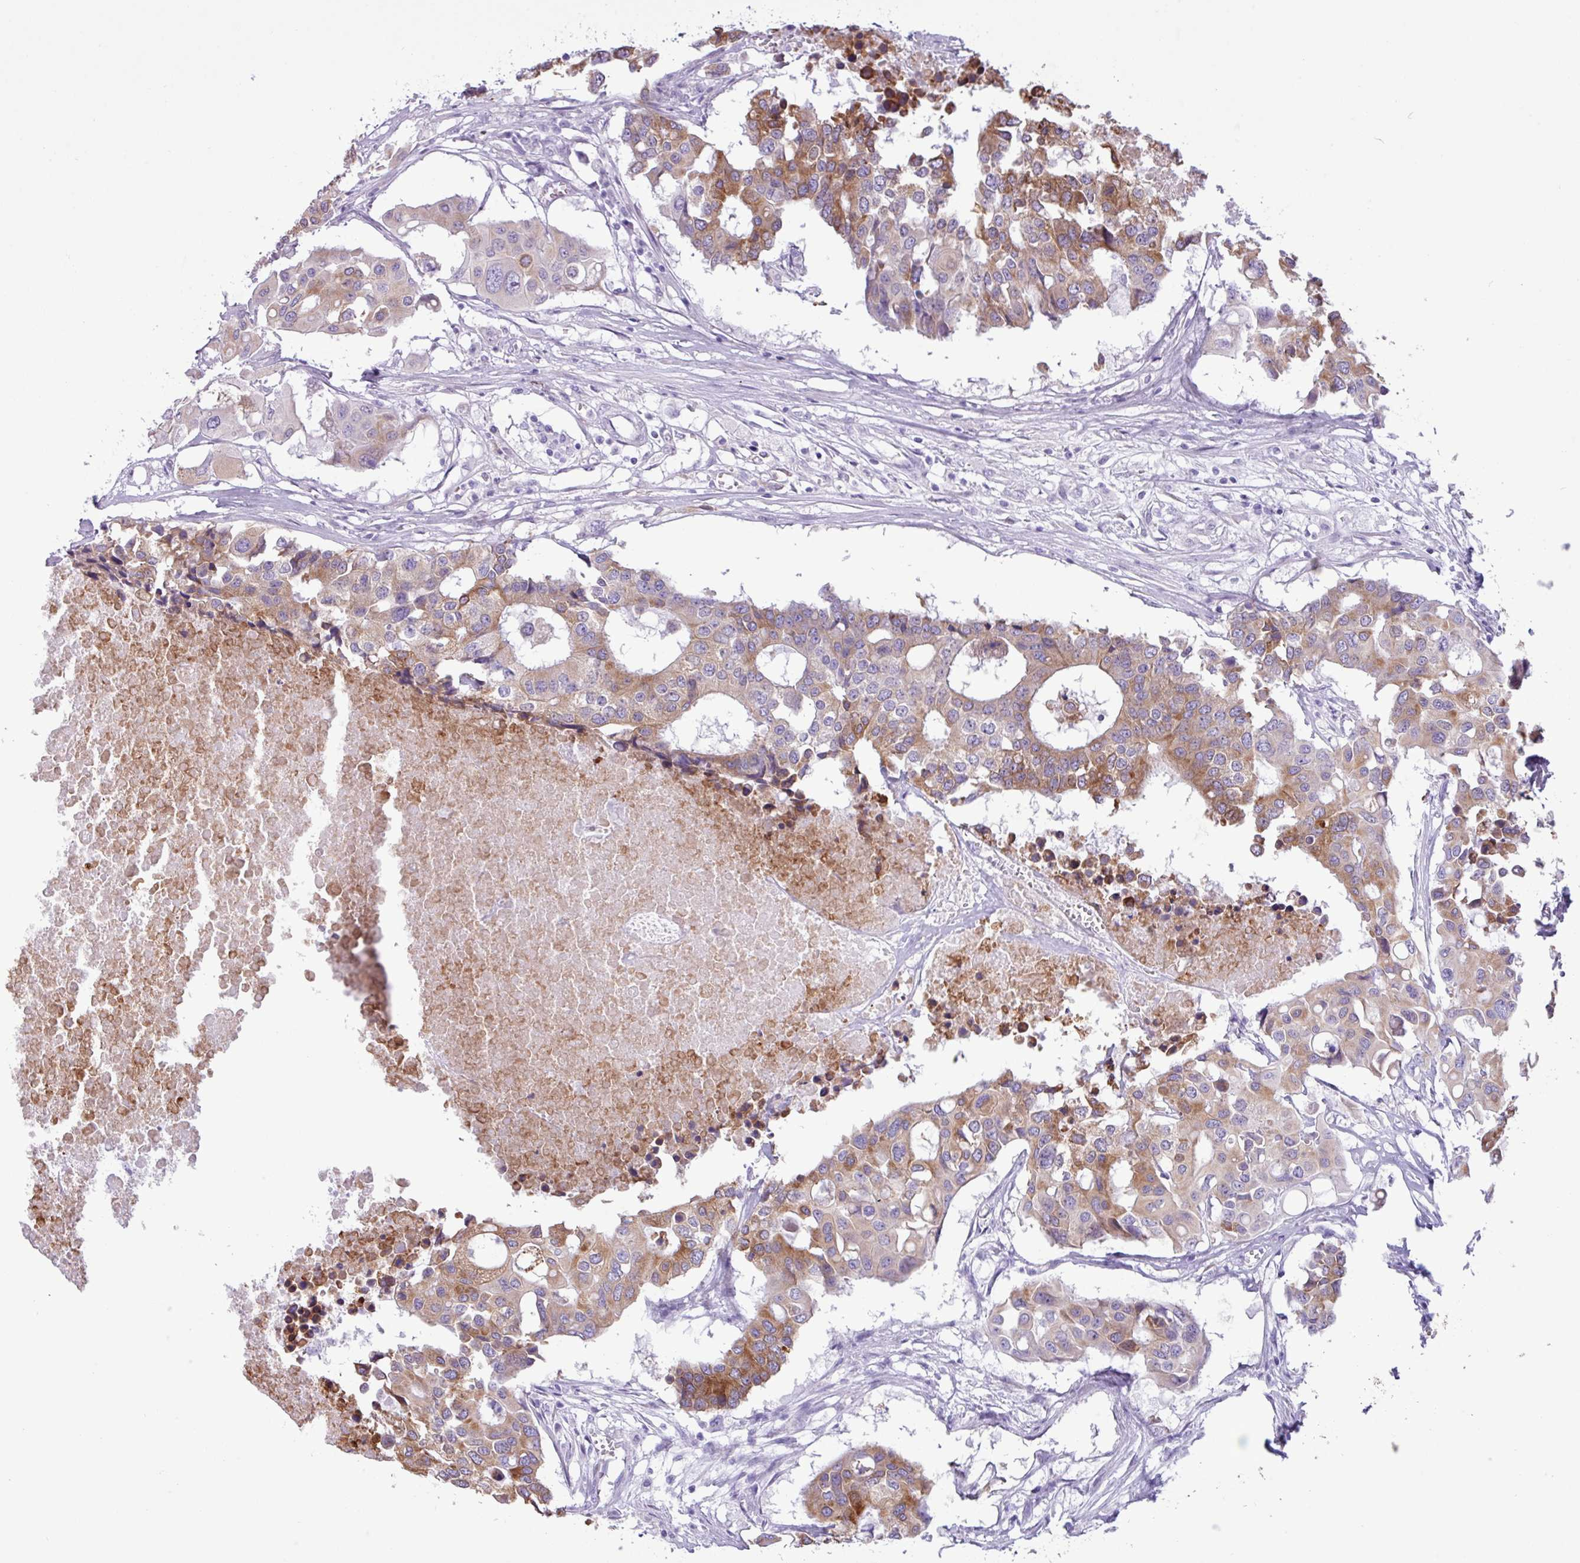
{"staining": {"intensity": "moderate", "quantity": ">75%", "location": "cytoplasmic/membranous"}, "tissue": "colorectal cancer", "cell_type": "Tumor cells", "image_type": "cancer", "snomed": [{"axis": "morphology", "description": "Adenocarcinoma, NOS"}, {"axis": "topography", "description": "Colon"}], "caption": "Protein staining of adenocarcinoma (colorectal) tissue shows moderate cytoplasmic/membranous positivity in about >75% of tumor cells.", "gene": "SLC38A1", "patient": {"sex": "male", "age": 77}}